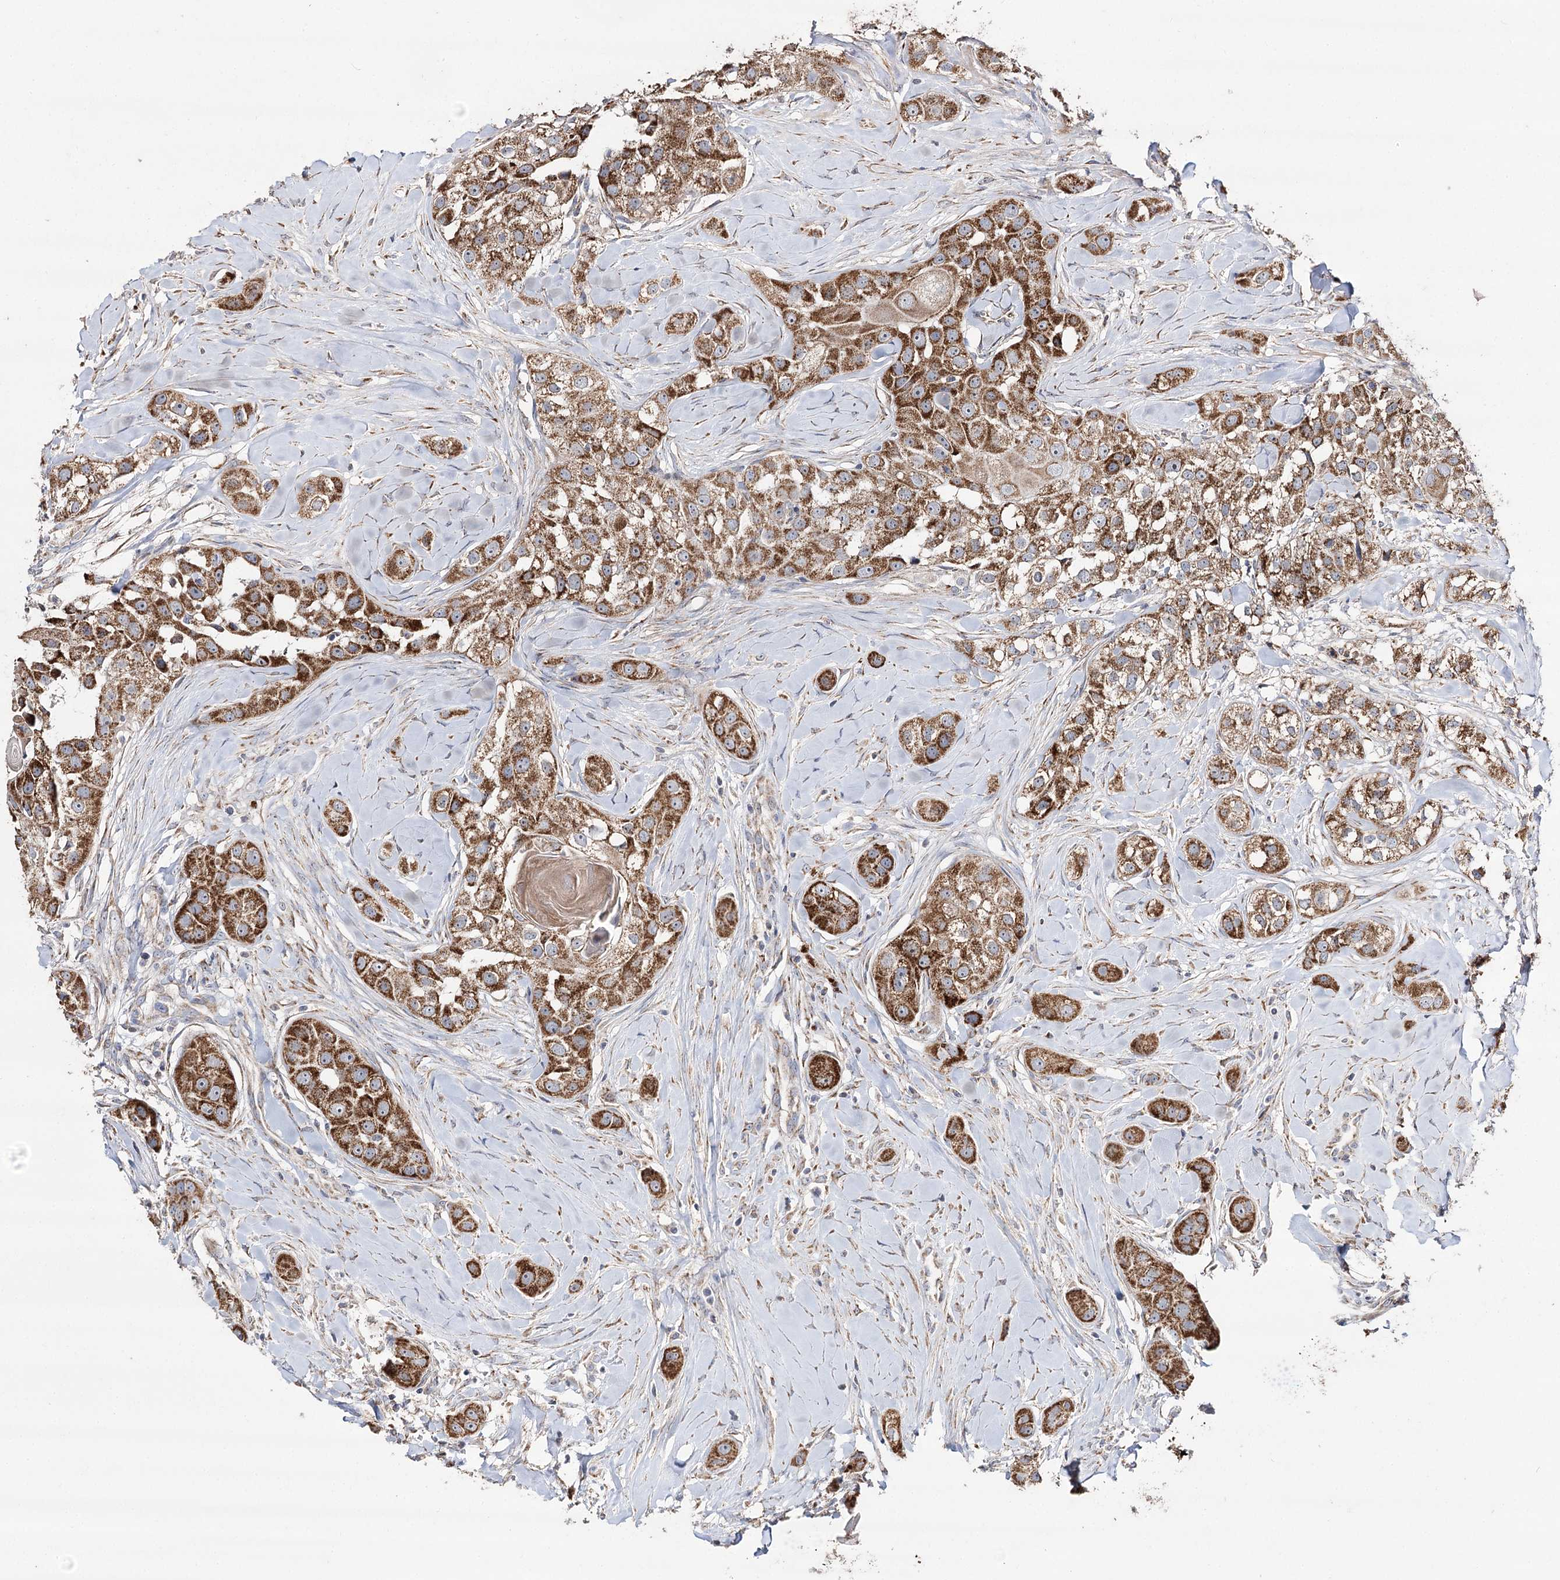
{"staining": {"intensity": "strong", "quantity": ">75%", "location": "cytoplasmic/membranous"}, "tissue": "head and neck cancer", "cell_type": "Tumor cells", "image_type": "cancer", "snomed": [{"axis": "morphology", "description": "Normal tissue, NOS"}, {"axis": "morphology", "description": "Squamous cell carcinoma, NOS"}, {"axis": "topography", "description": "Skeletal muscle"}, {"axis": "topography", "description": "Head-Neck"}], "caption": "Protein staining of head and neck squamous cell carcinoma tissue reveals strong cytoplasmic/membranous expression in about >75% of tumor cells.", "gene": "NADK2", "patient": {"sex": "male", "age": 51}}